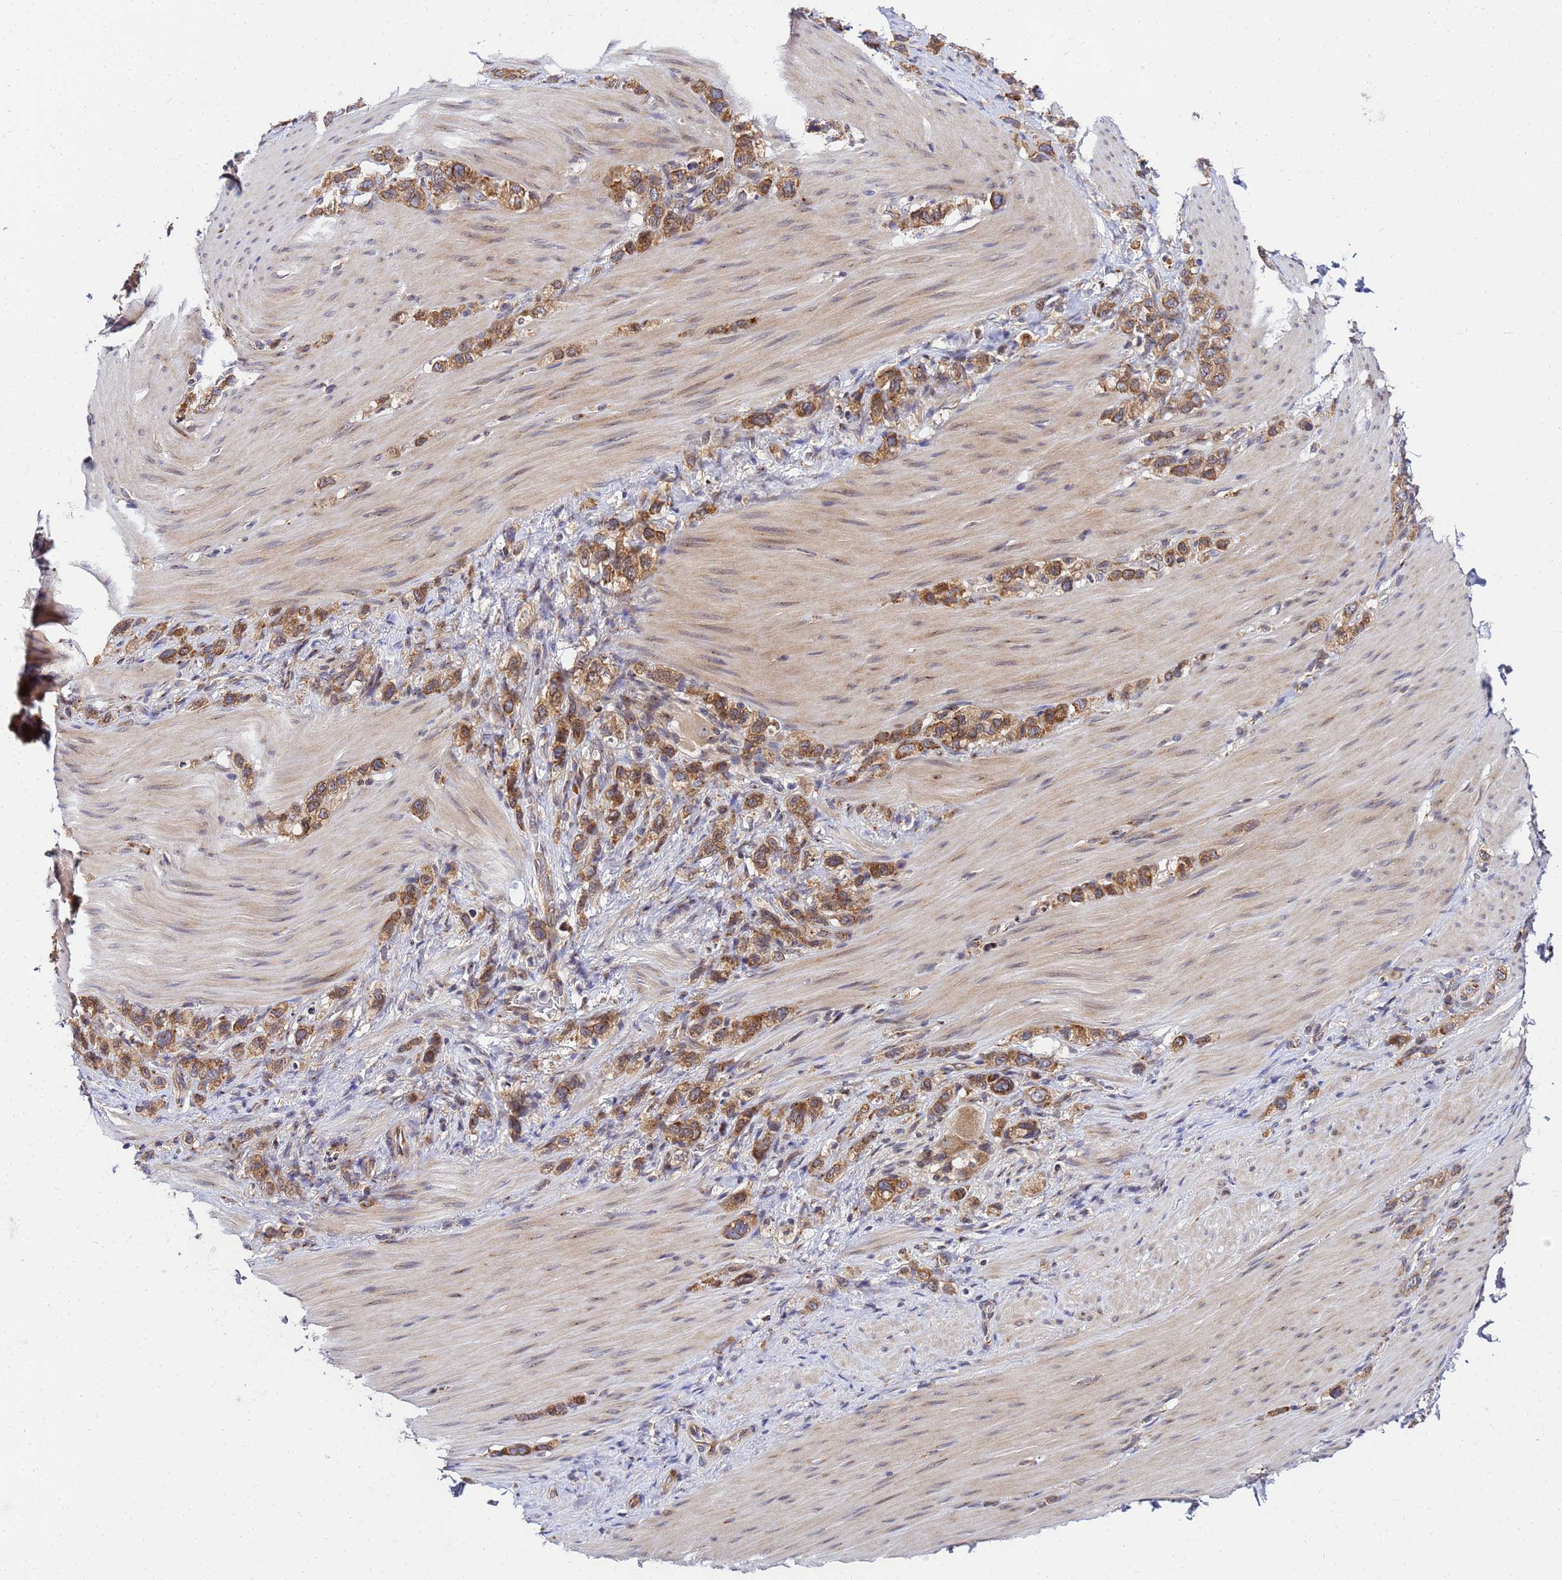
{"staining": {"intensity": "moderate", "quantity": ">75%", "location": "cytoplasmic/membranous"}, "tissue": "stomach cancer", "cell_type": "Tumor cells", "image_type": "cancer", "snomed": [{"axis": "morphology", "description": "Adenocarcinoma, NOS"}, {"axis": "topography", "description": "Stomach"}], "caption": "High-magnification brightfield microscopy of stomach cancer stained with DAB (3,3'-diaminobenzidine) (brown) and counterstained with hematoxylin (blue). tumor cells exhibit moderate cytoplasmic/membranous positivity is appreciated in about>75% of cells.", "gene": "UNC93B1", "patient": {"sex": "female", "age": 65}}